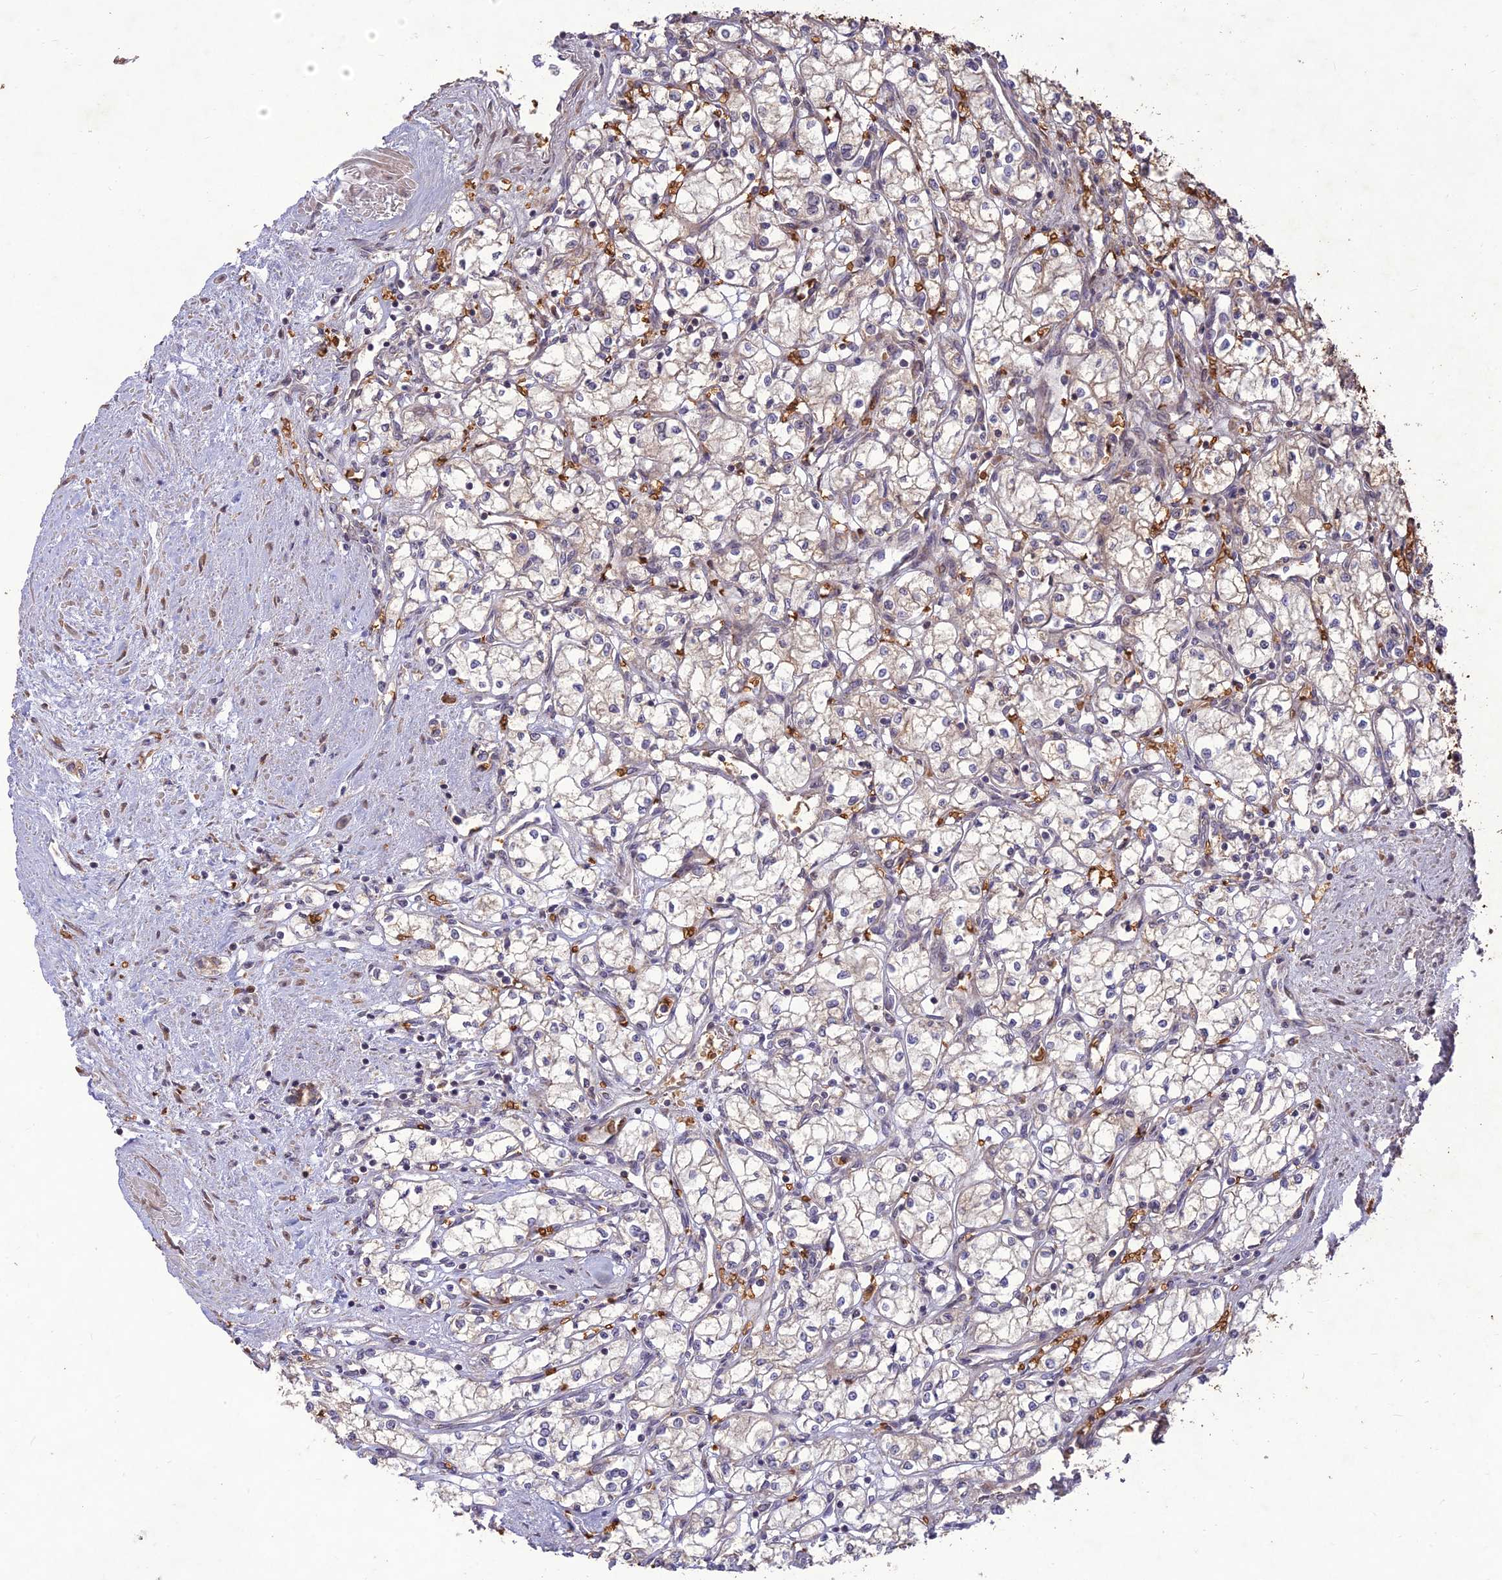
{"staining": {"intensity": "moderate", "quantity": "<25%", "location": "cytoplasmic/membranous"}, "tissue": "renal cancer", "cell_type": "Tumor cells", "image_type": "cancer", "snomed": [{"axis": "morphology", "description": "Adenocarcinoma, NOS"}, {"axis": "topography", "description": "Kidney"}], "caption": "IHC (DAB (3,3'-diaminobenzidine)) staining of renal cancer (adenocarcinoma) shows moderate cytoplasmic/membranous protein positivity in about <25% of tumor cells.", "gene": "PPP1R11", "patient": {"sex": "male", "age": 59}}